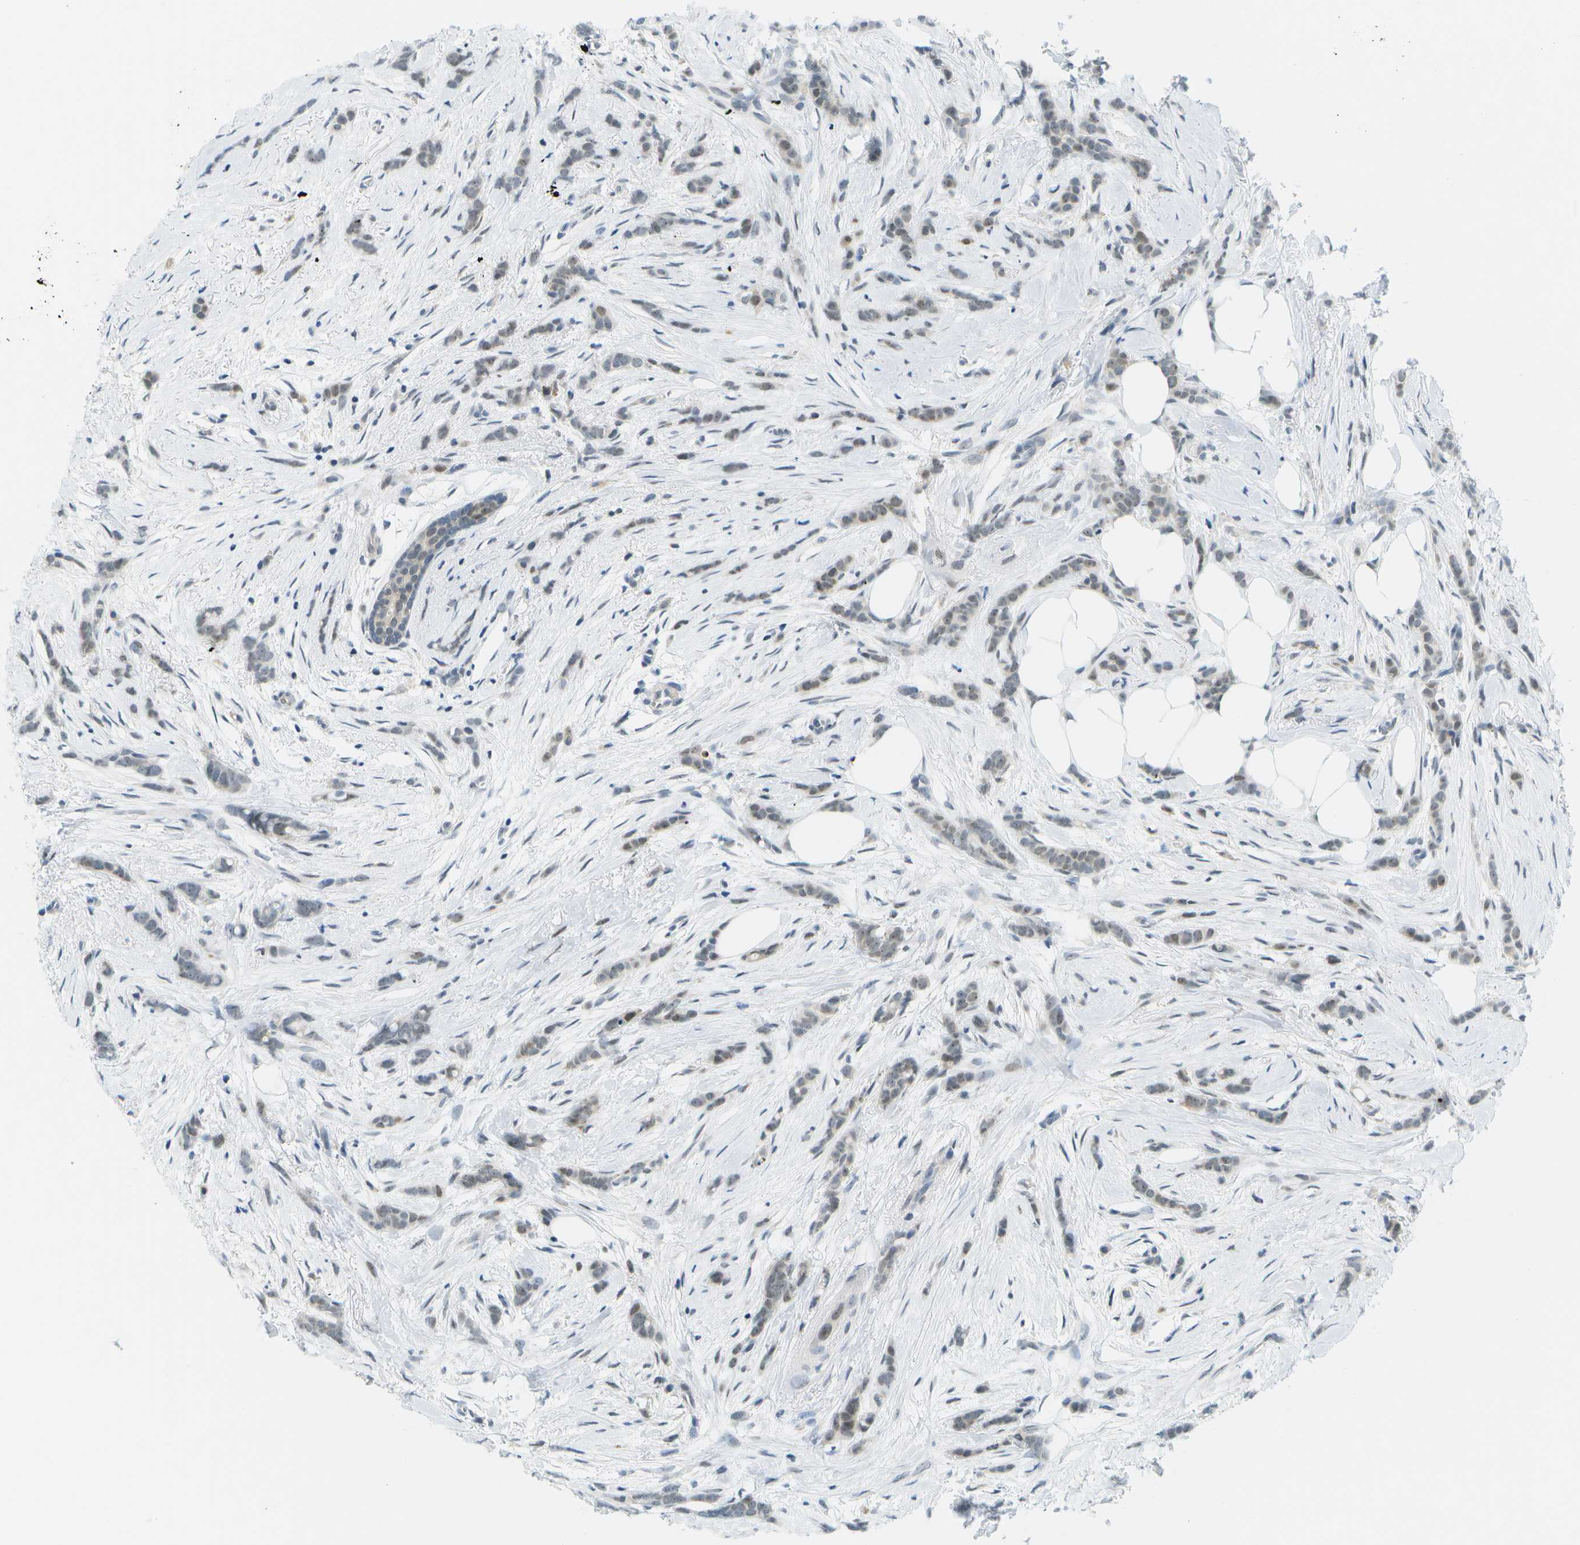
{"staining": {"intensity": "weak", "quantity": "25%-75%", "location": "nuclear"}, "tissue": "breast cancer", "cell_type": "Tumor cells", "image_type": "cancer", "snomed": [{"axis": "morphology", "description": "Lobular carcinoma, in situ"}, {"axis": "morphology", "description": "Lobular carcinoma"}, {"axis": "topography", "description": "Breast"}], "caption": "Tumor cells demonstrate weak nuclear positivity in approximately 25%-75% of cells in lobular carcinoma (breast).", "gene": "PITHD1", "patient": {"sex": "female", "age": 41}}